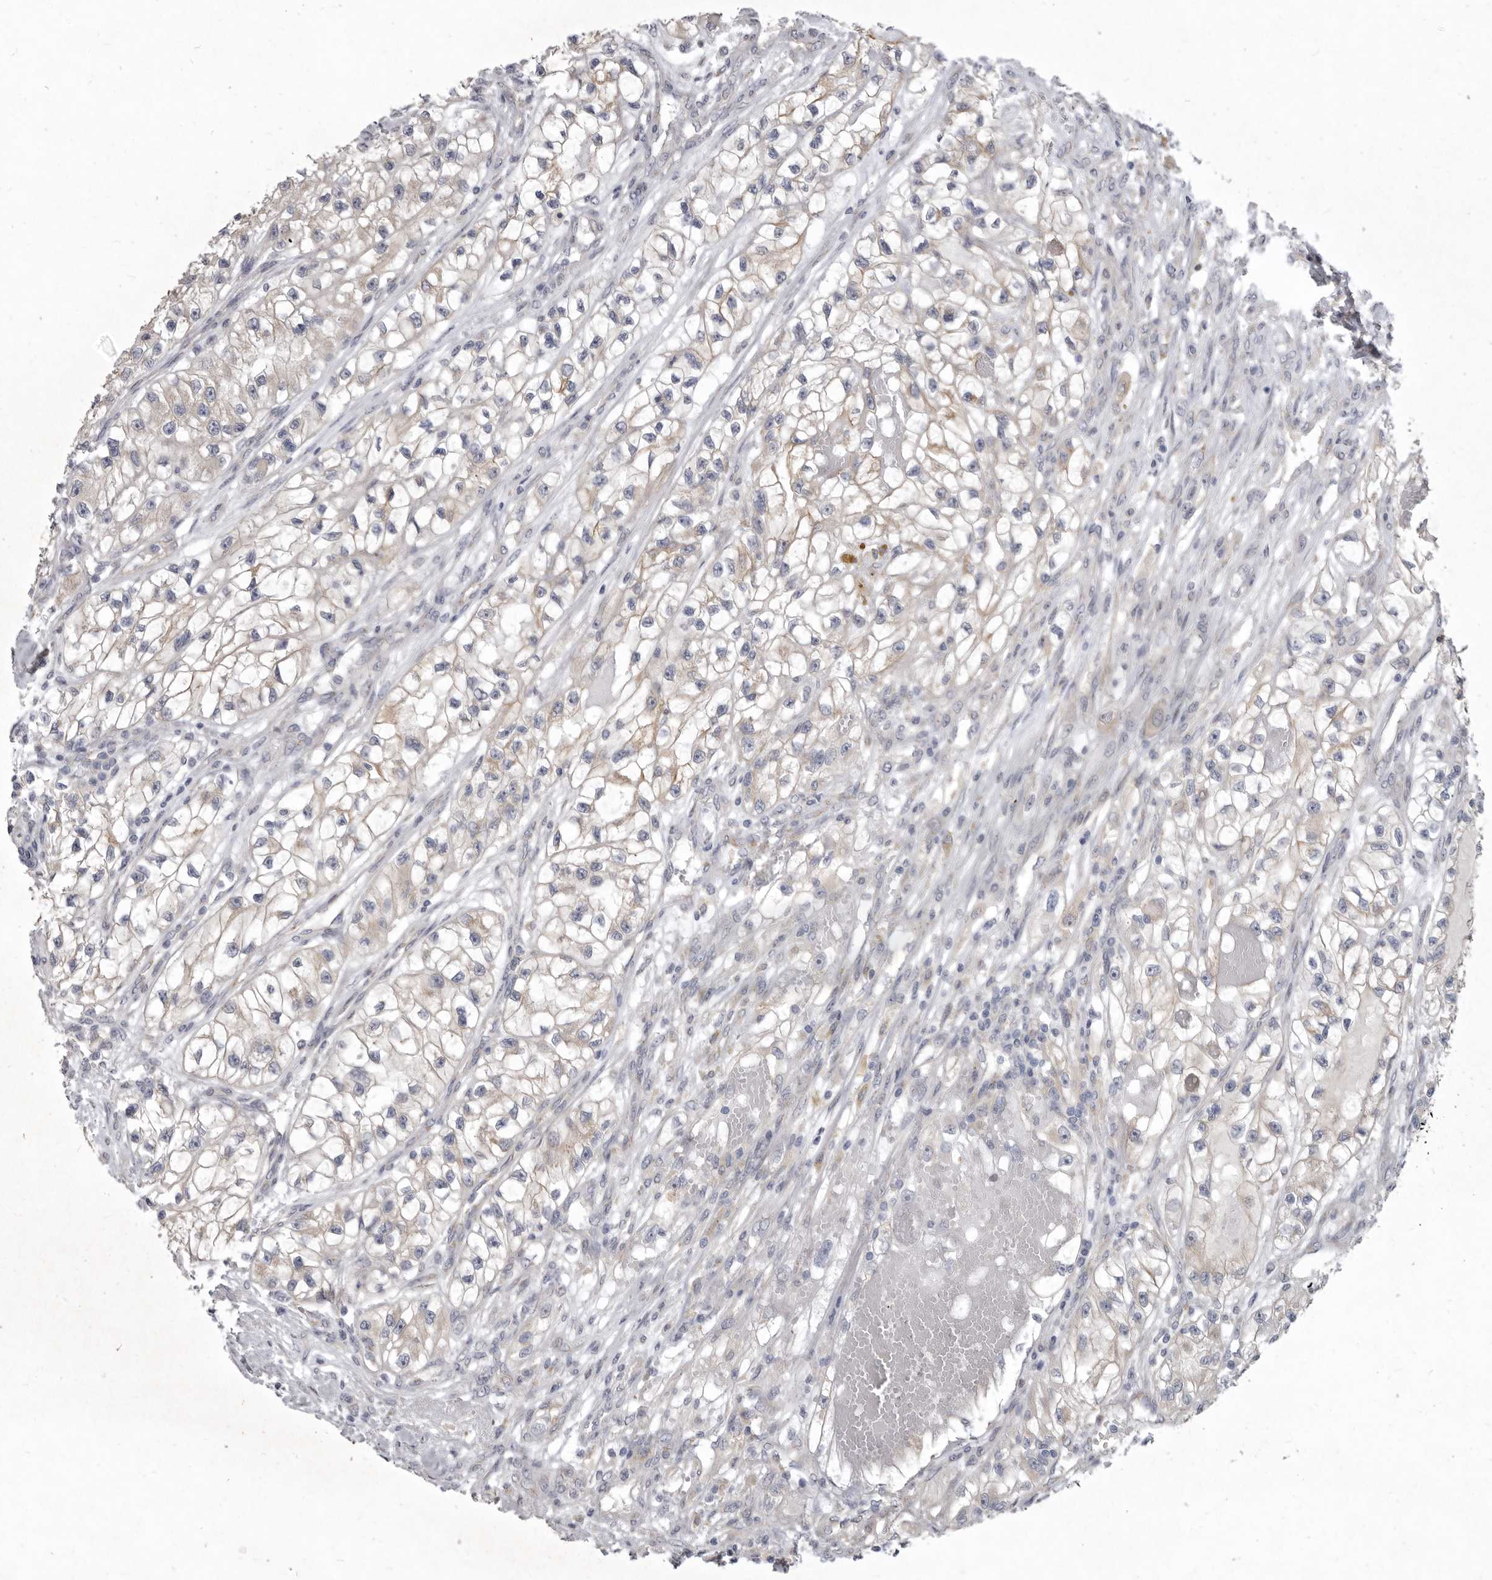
{"staining": {"intensity": "weak", "quantity": ">75%", "location": "cytoplasmic/membranous"}, "tissue": "renal cancer", "cell_type": "Tumor cells", "image_type": "cancer", "snomed": [{"axis": "morphology", "description": "Adenocarcinoma, NOS"}, {"axis": "topography", "description": "Kidney"}], "caption": "Immunohistochemical staining of renal cancer (adenocarcinoma) demonstrates weak cytoplasmic/membranous protein expression in approximately >75% of tumor cells.", "gene": "P2RX6", "patient": {"sex": "female", "age": 57}}